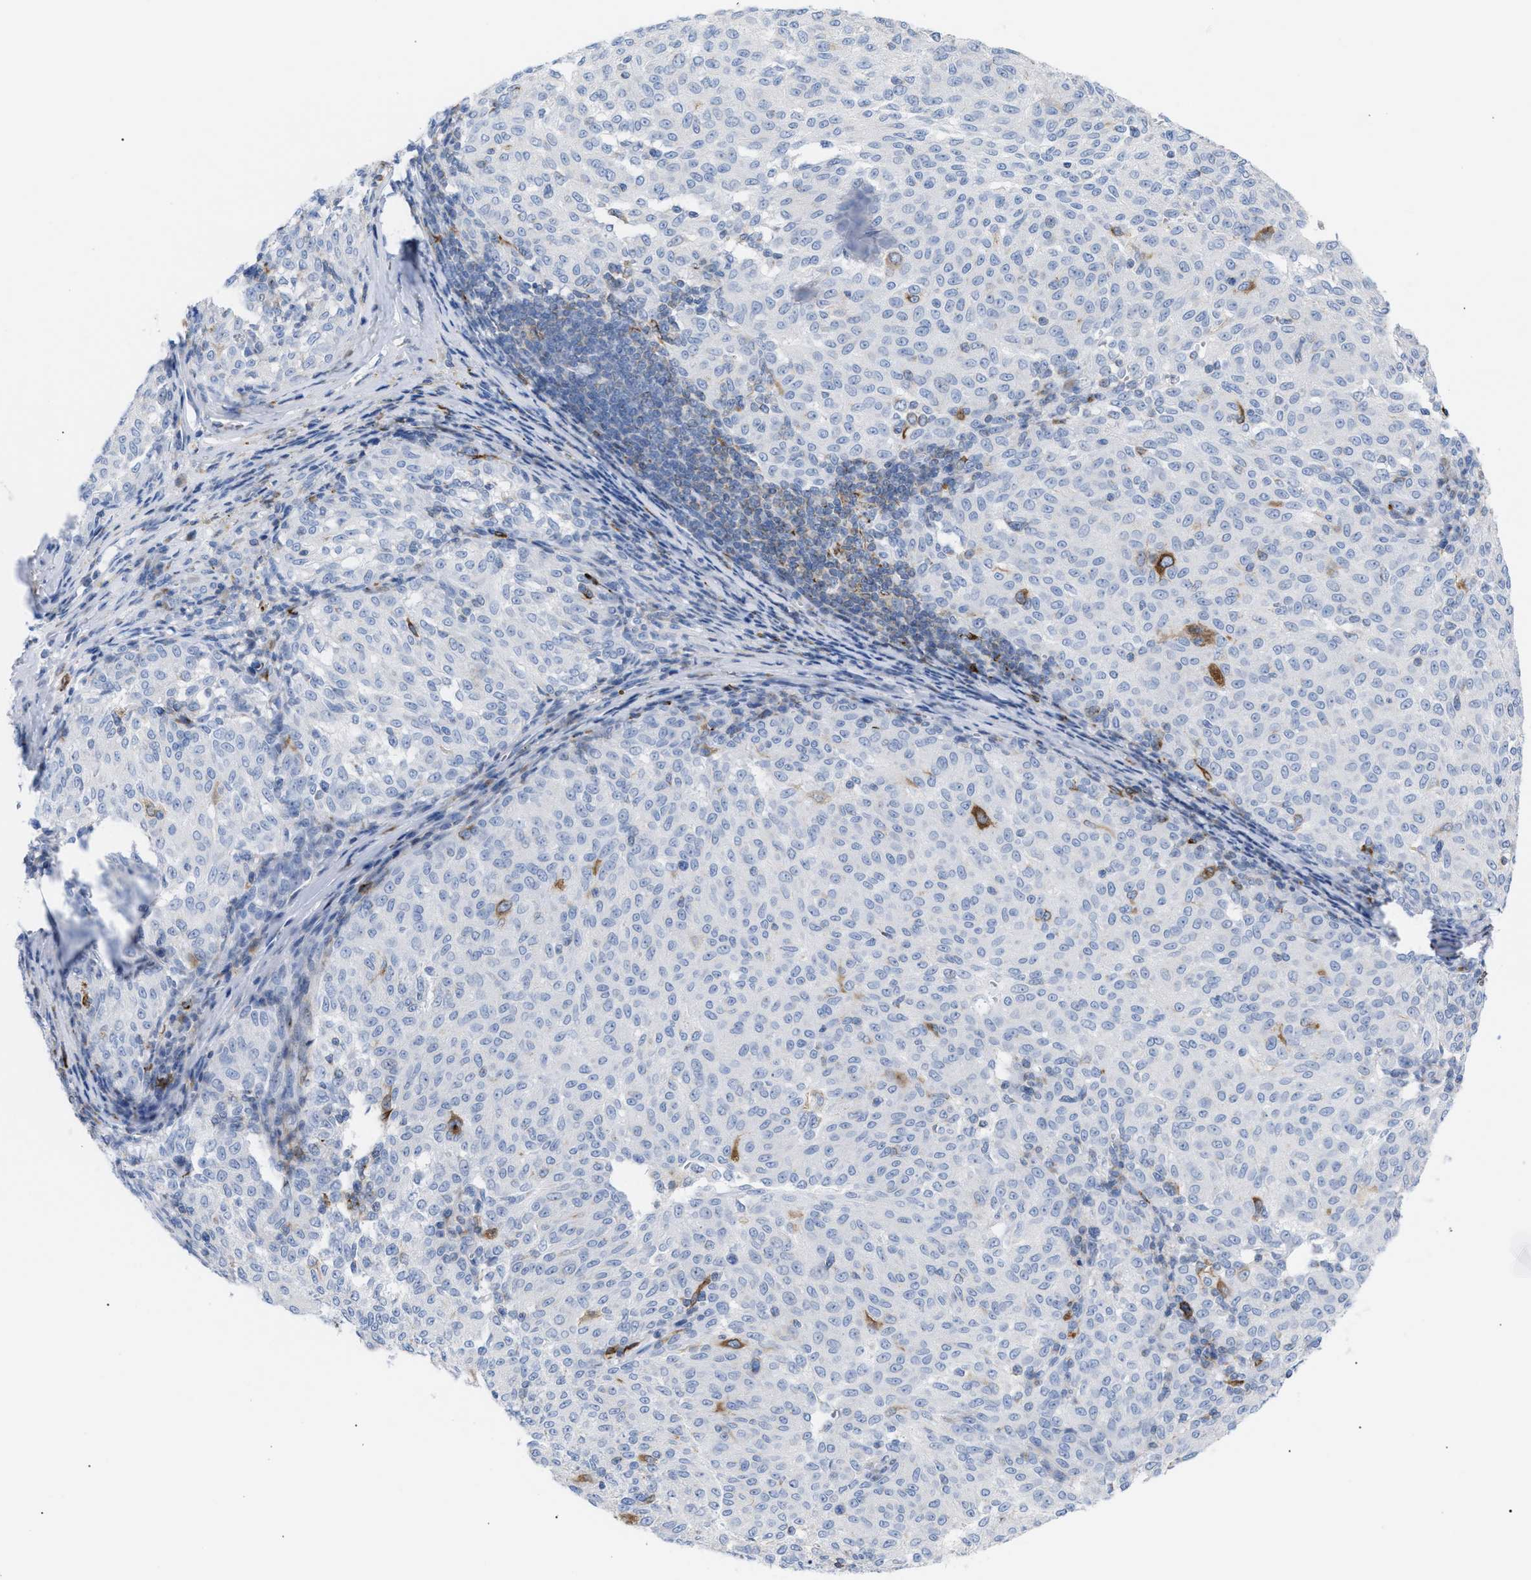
{"staining": {"intensity": "moderate", "quantity": "<25%", "location": "cytoplasmic/membranous"}, "tissue": "melanoma", "cell_type": "Tumor cells", "image_type": "cancer", "snomed": [{"axis": "morphology", "description": "Malignant melanoma, NOS"}, {"axis": "topography", "description": "Skin"}], "caption": "Malignant melanoma stained for a protein displays moderate cytoplasmic/membranous positivity in tumor cells.", "gene": "TACC3", "patient": {"sex": "female", "age": 72}}